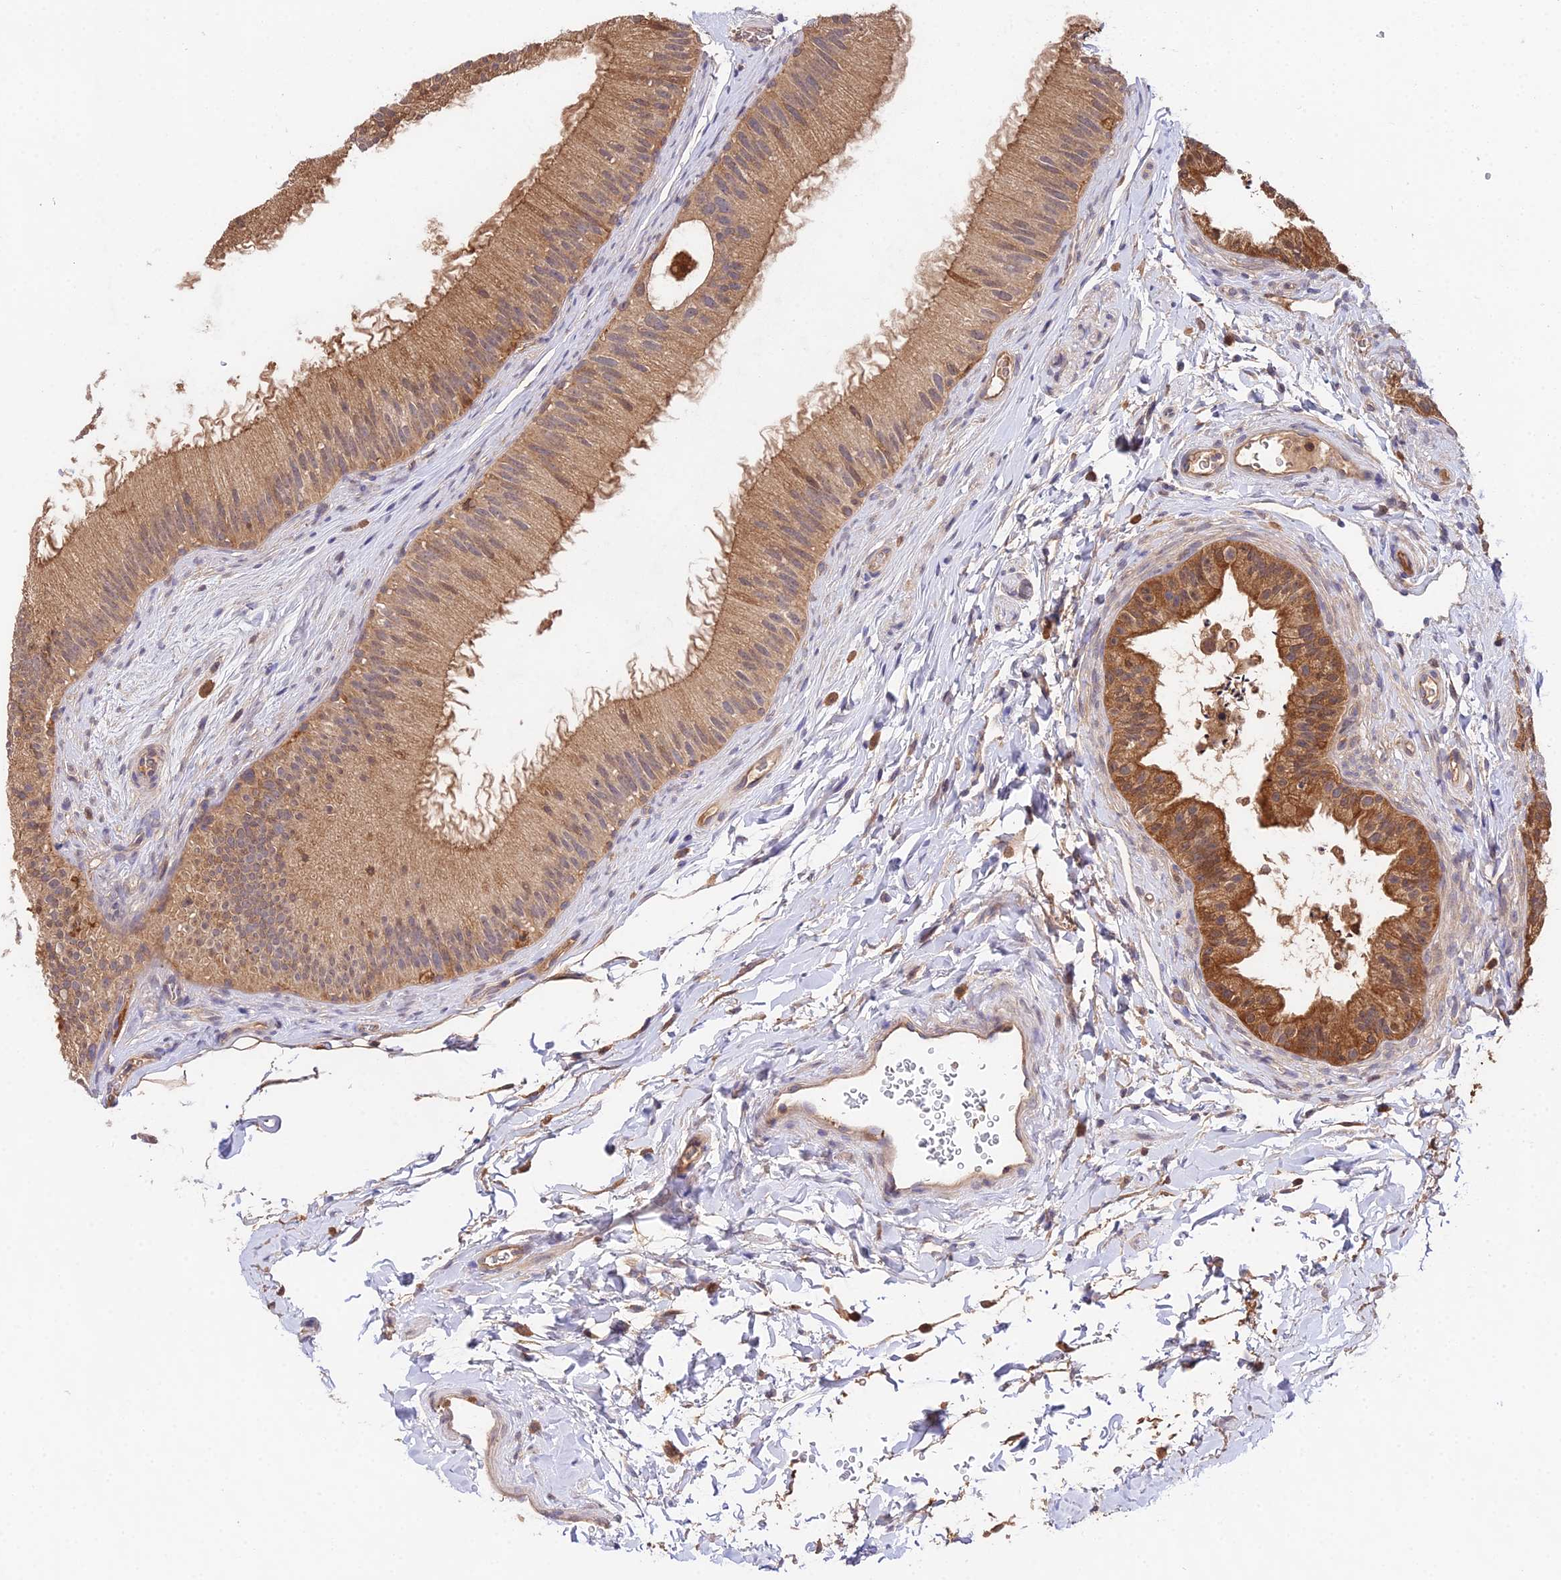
{"staining": {"intensity": "moderate", "quantity": ">75%", "location": "cytoplasmic/membranous,nuclear"}, "tissue": "epididymis", "cell_type": "Glandular cells", "image_type": "normal", "snomed": [{"axis": "morphology", "description": "Normal tissue, NOS"}, {"axis": "topography", "description": "Epididymis"}], "caption": "Moderate cytoplasmic/membranous,nuclear positivity is seen in about >75% of glandular cells in normal epididymis. The staining was performed using DAB (3,3'-diaminobenzidine), with brown indicating positive protein expression. Nuclei are stained blue with hematoxylin.", "gene": "FBP1", "patient": {"sex": "male", "age": 45}}